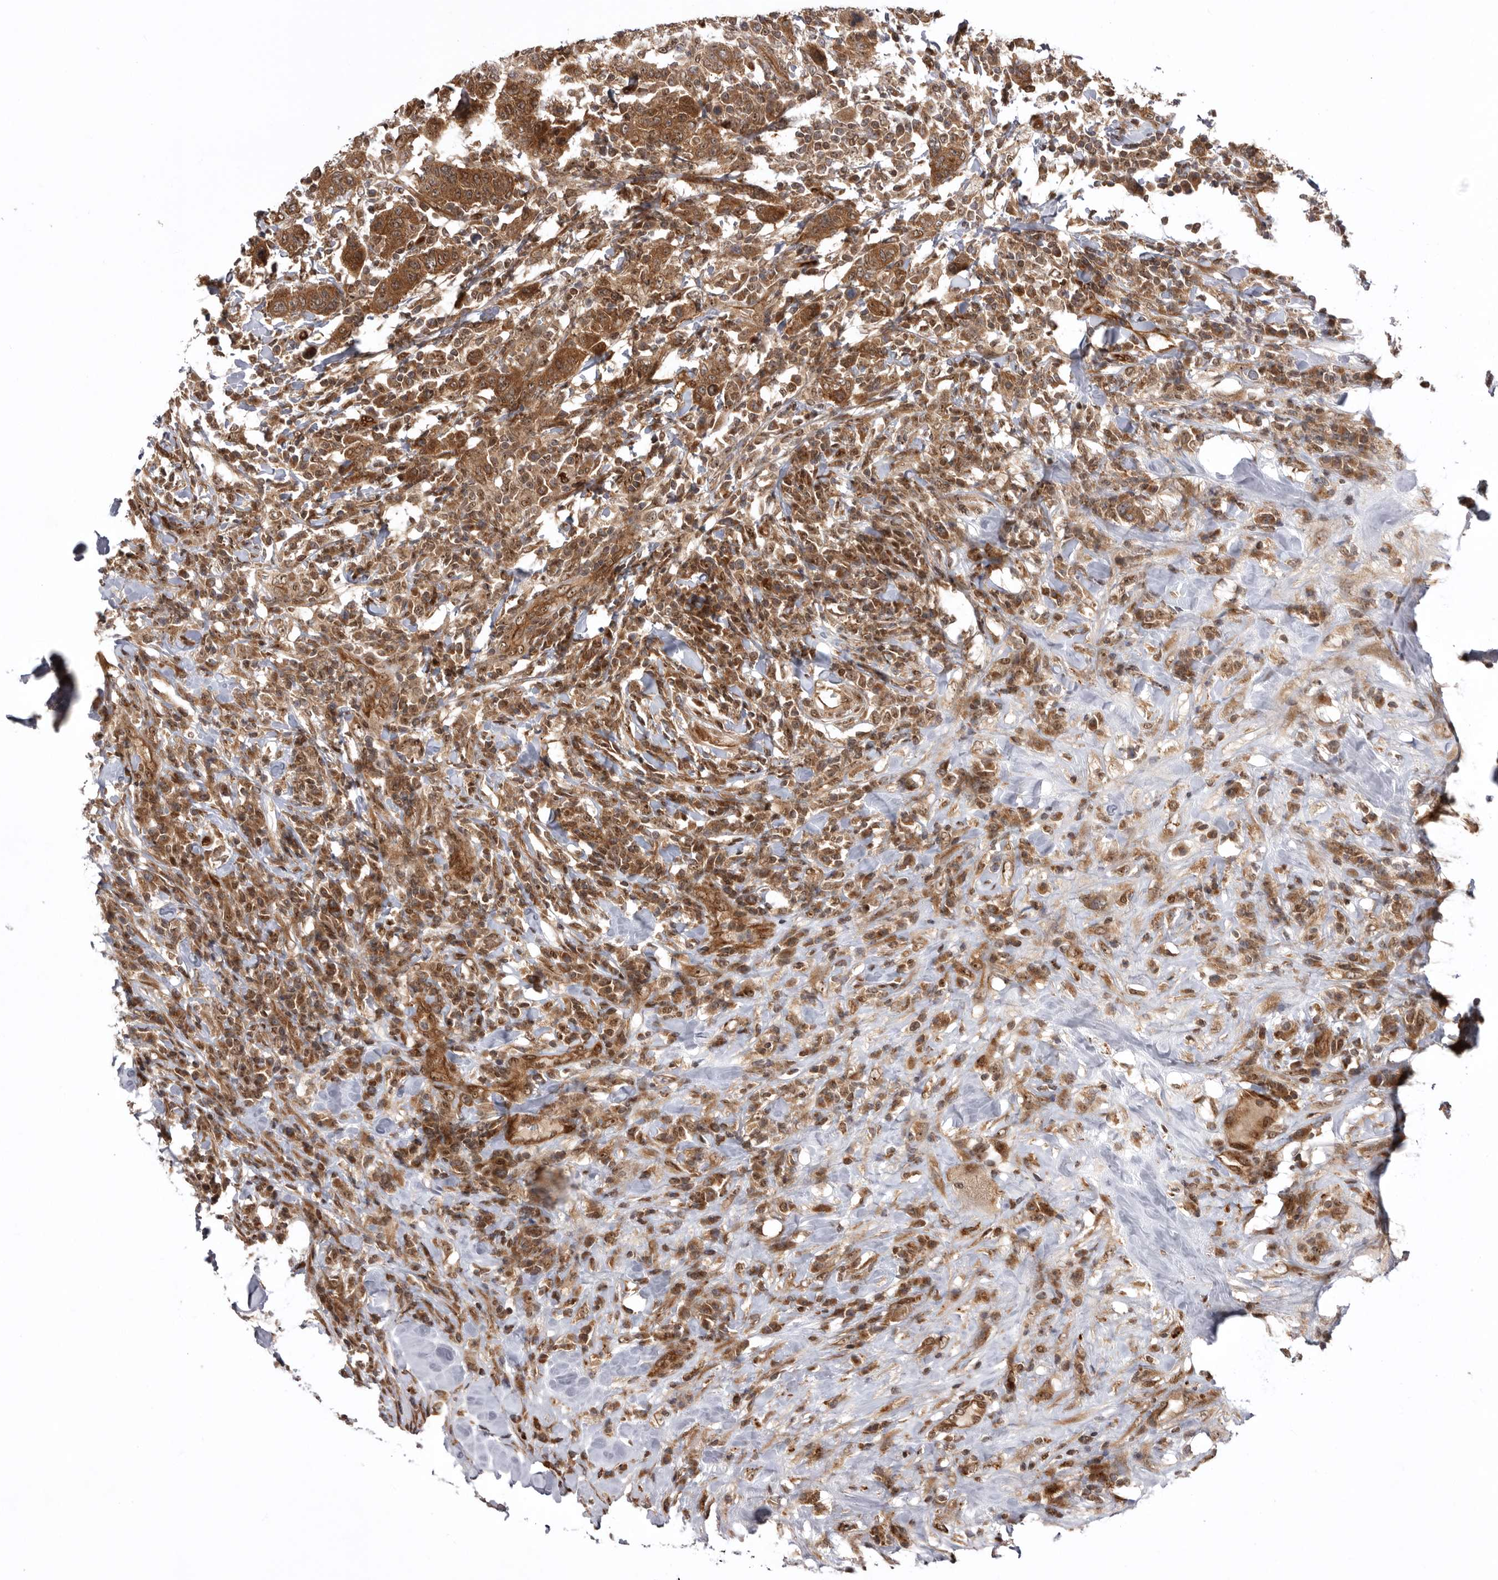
{"staining": {"intensity": "strong", "quantity": ">75%", "location": "cytoplasmic/membranous,nuclear"}, "tissue": "breast cancer", "cell_type": "Tumor cells", "image_type": "cancer", "snomed": [{"axis": "morphology", "description": "Duct carcinoma"}, {"axis": "topography", "description": "Breast"}], "caption": "This image exhibits immunohistochemistry (IHC) staining of breast cancer (intraductal carcinoma), with high strong cytoplasmic/membranous and nuclear positivity in about >75% of tumor cells.", "gene": "DHDDS", "patient": {"sex": "female", "age": 37}}